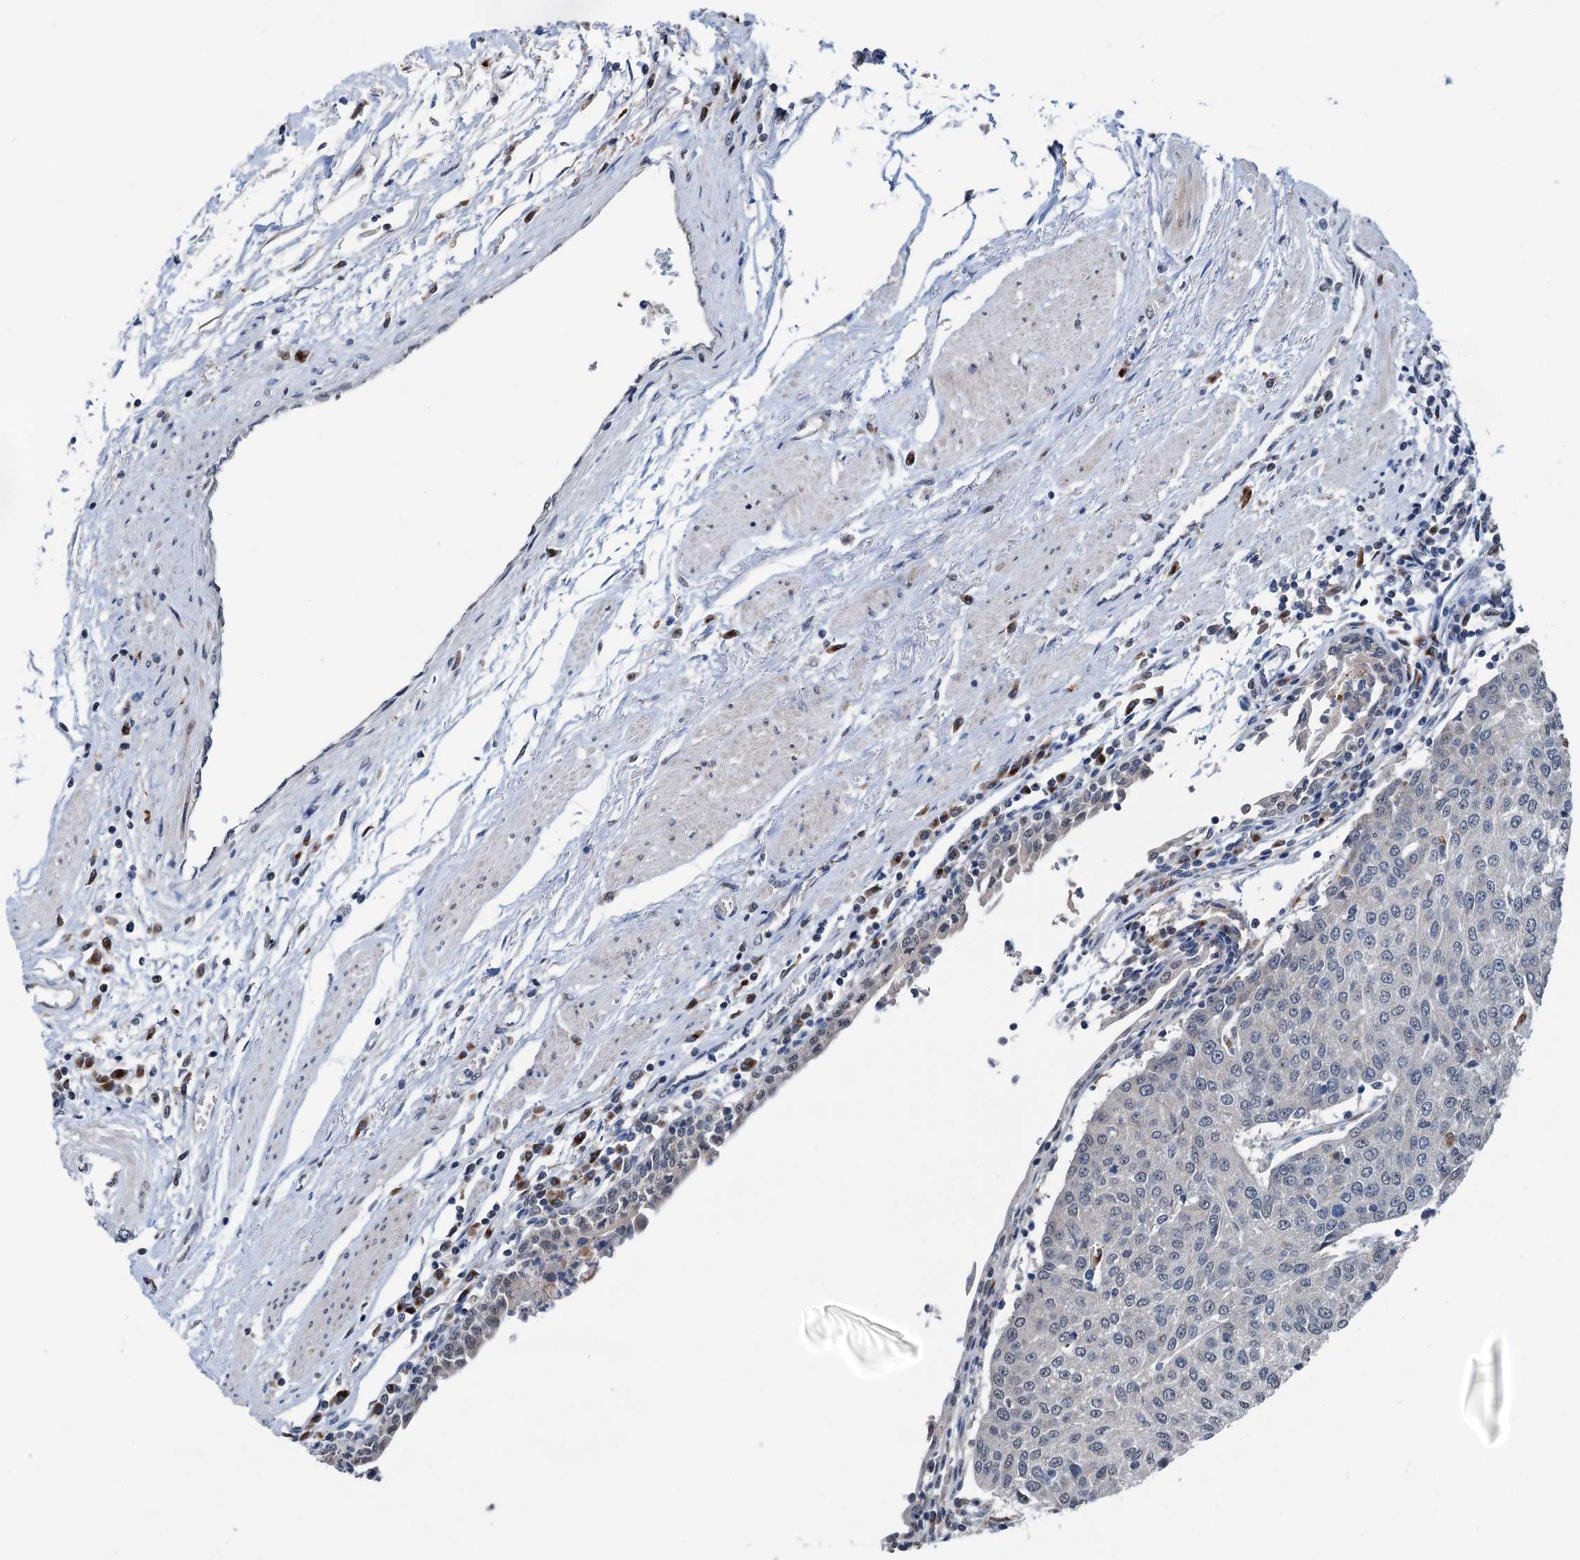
{"staining": {"intensity": "negative", "quantity": "none", "location": "none"}, "tissue": "urothelial cancer", "cell_type": "Tumor cells", "image_type": "cancer", "snomed": [{"axis": "morphology", "description": "Urothelial carcinoma, High grade"}, {"axis": "topography", "description": "Urinary bladder"}], "caption": "Immunohistochemistry photomicrograph of neoplastic tissue: human urothelial cancer stained with DAB (3,3'-diaminobenzidine) displays no significant protein staining in tumor cells.", "gene": "SHLD1", "patient": {"sex": "female", "age": 85}}